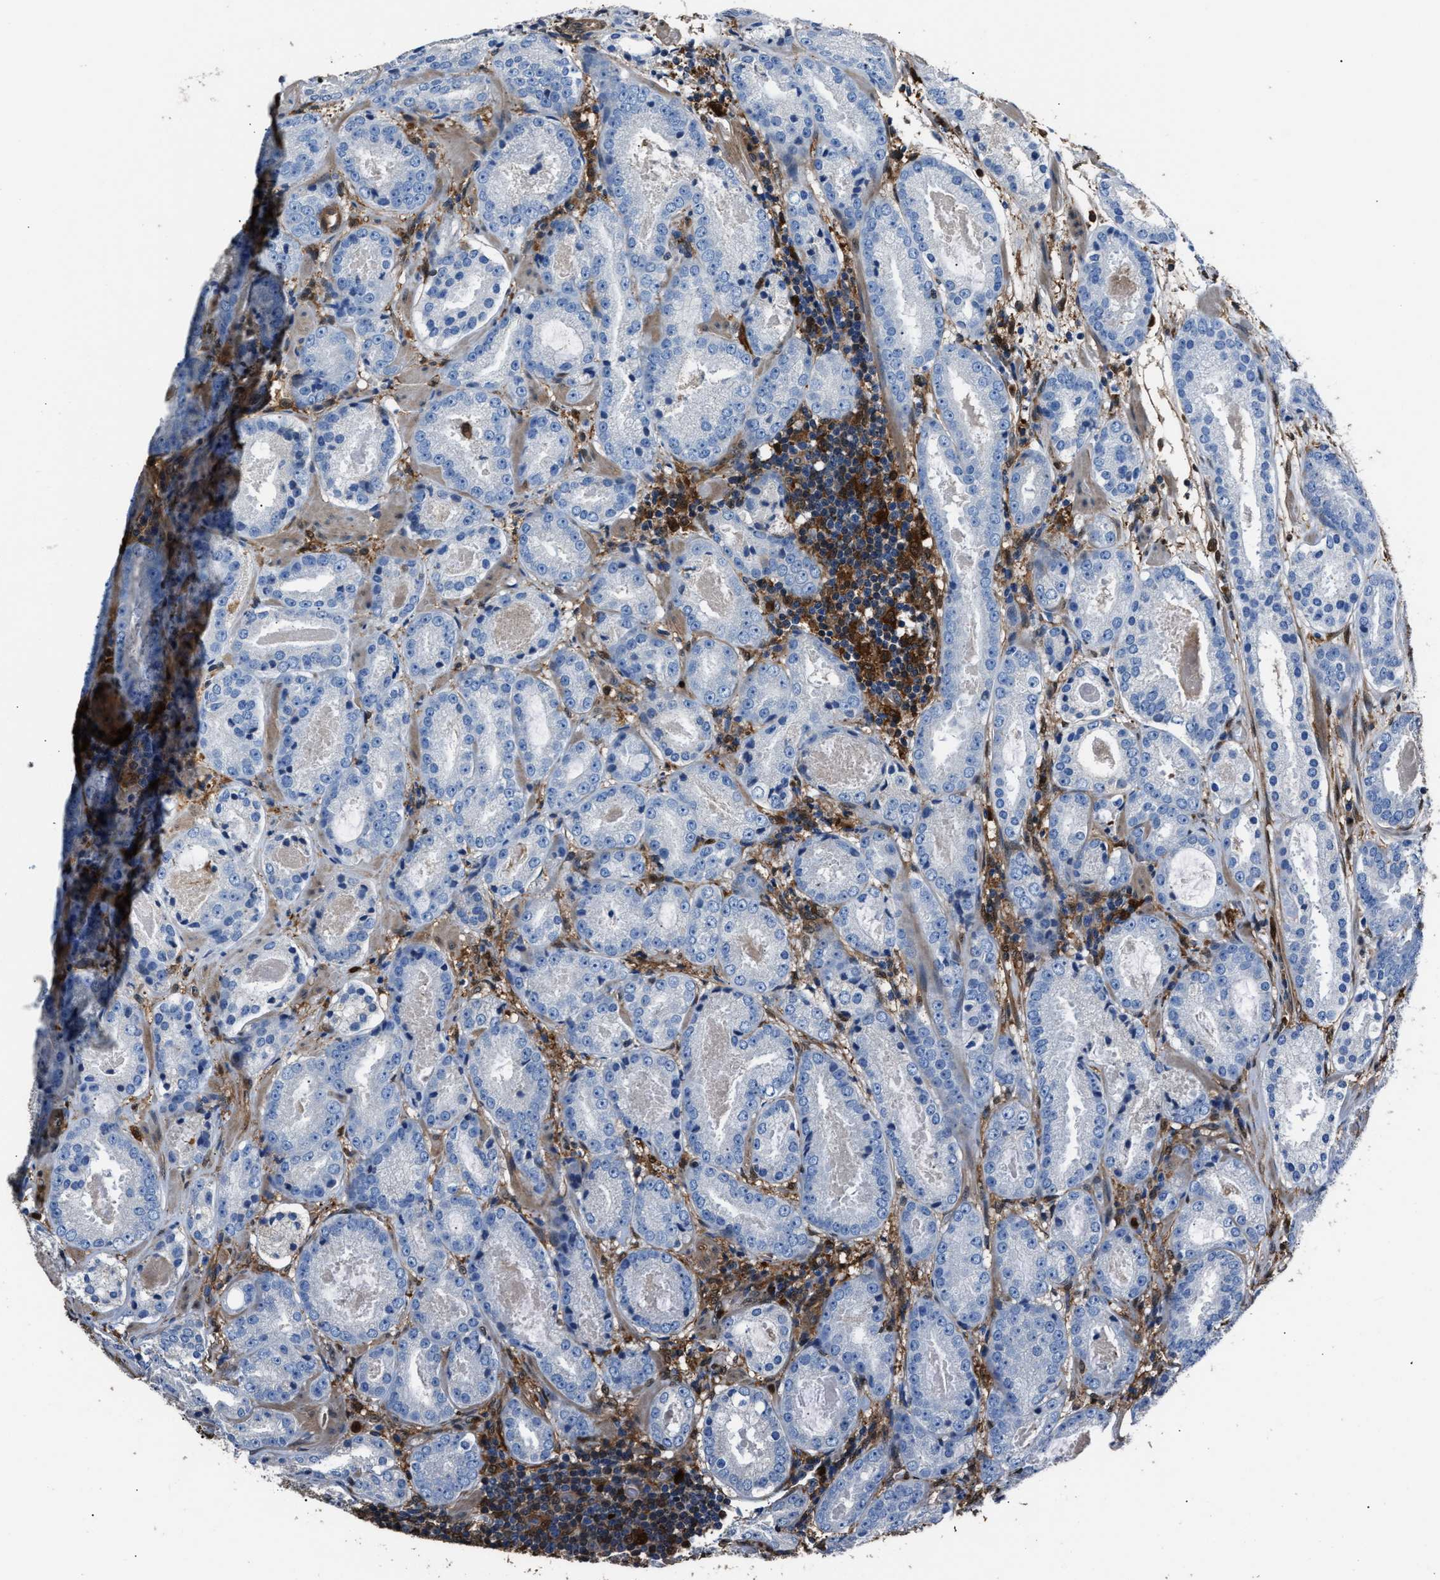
{"staining": {"intensity": "negative", "quantity": "none", "location": "none"}, "tissue": "prostate cancer", "cell_type": "Tumor cells", "image_type": "cancer", "snomed": [{"axis": "morphology", "description": "Adenocarcinoma, Low grade"}, {"axis": "topography", "description": "Prostate"}], "caption": "DAB (3,3'-diaminobenzidine) immunohistochemical staining of human adenocarcinoma (low-grade) (prostate) exhibits no significant staining in tumor cells.", "gene": "GSTP1", "patient": {"sex": "male", "age": 69}}